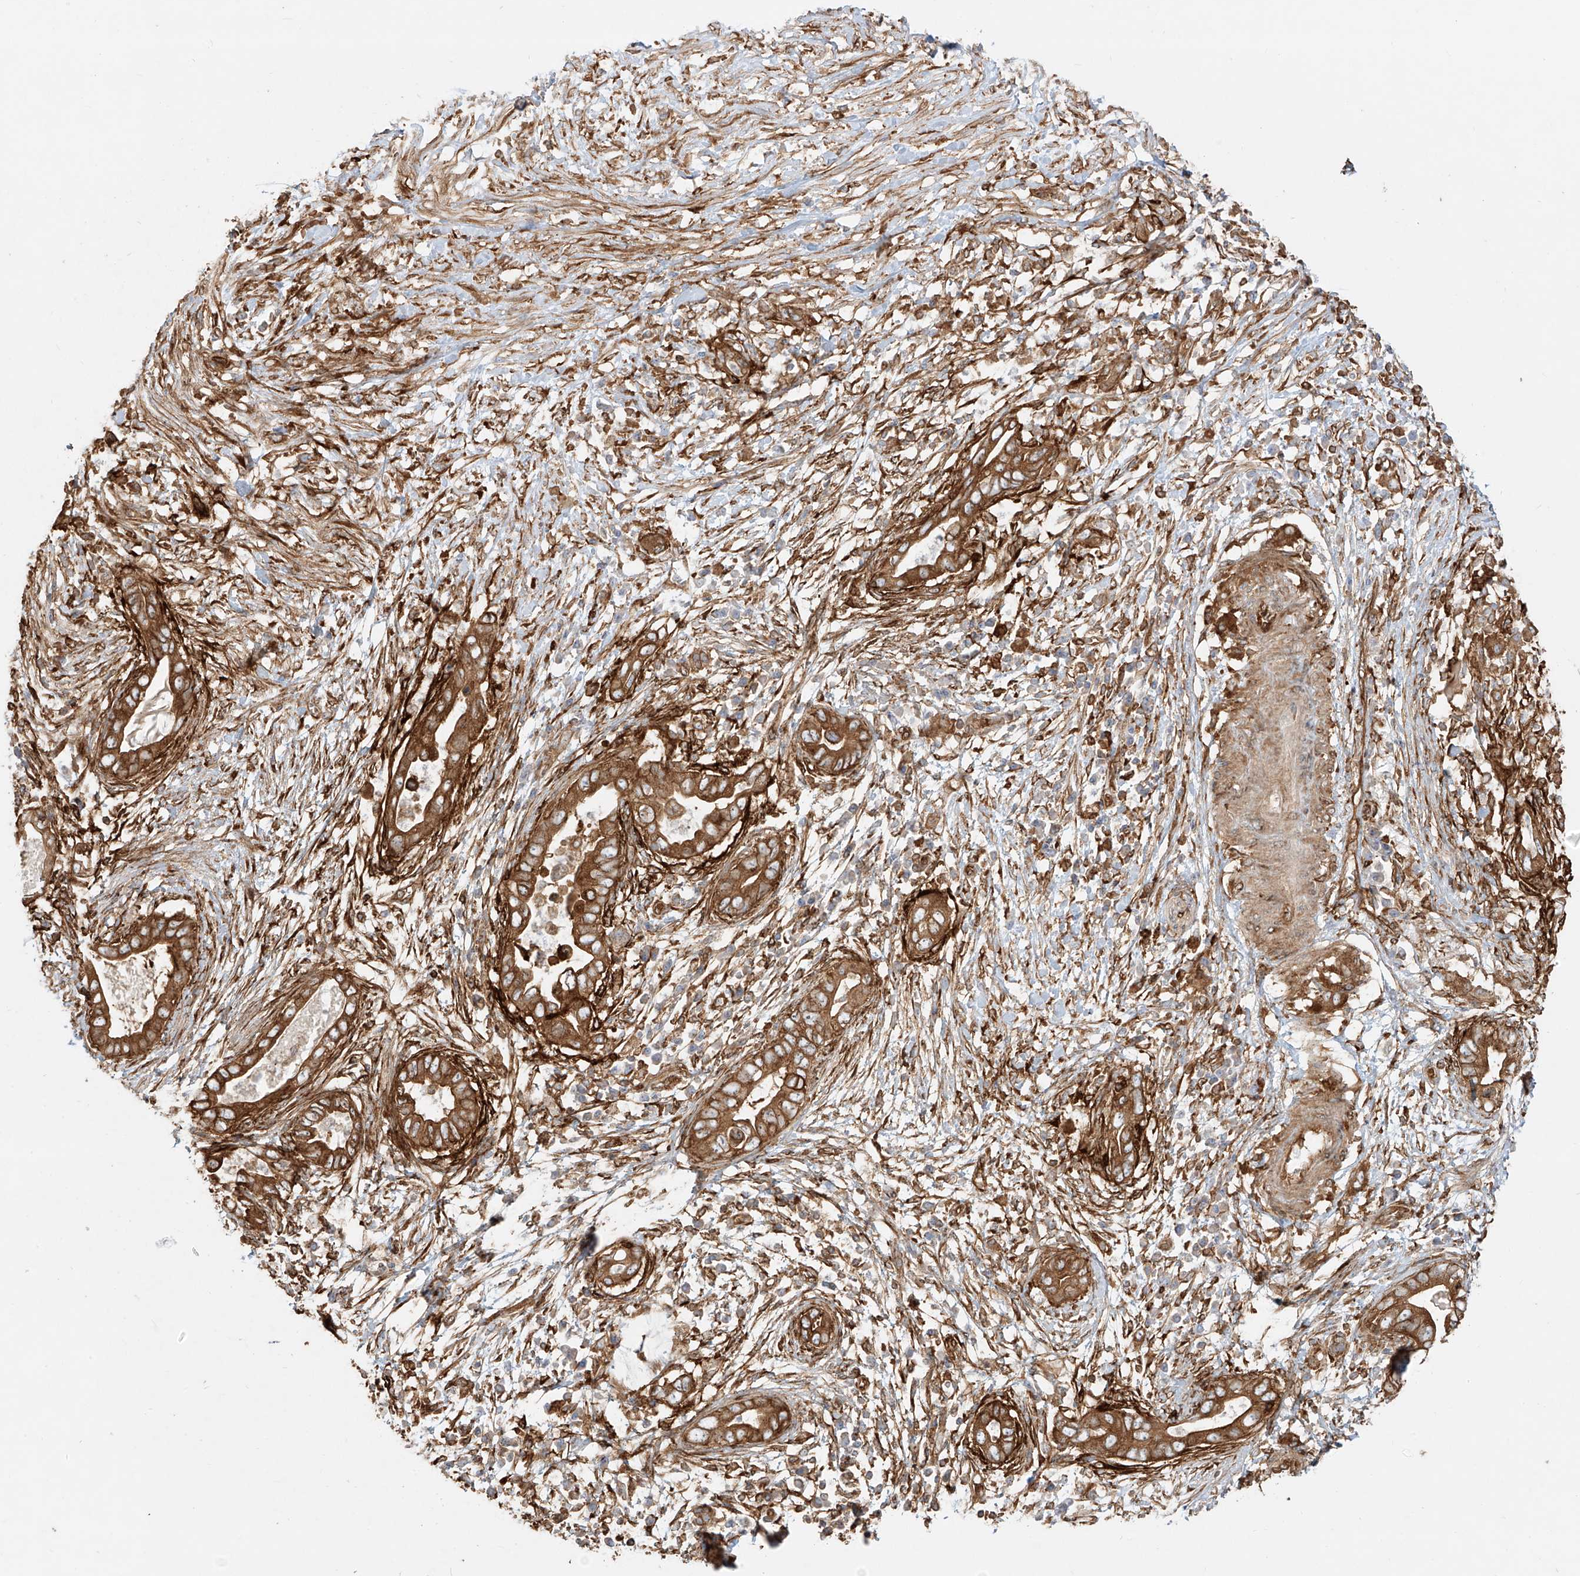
{"staining": {"intensity": "strong", "quantity": ">75%", "location": "cytoplasmic/membranous"}, "tissue": "pancreatic cancer", "cell_type": "Tumor cells", "image_type": "cancer", "snomed": [{"axis": "morphology", "description": "Adenocarcinoma, NOS"}, {"axis": "topography", "description": "Pancreas"}], "caption": "DAB immunohistochemical staining of human adenocarcinoma (pancreatic) displays strong cytoplasmic/membranous protein staining in approximately >75% of tumor cells. (IHC, brightfield microscopy, high magnification).", "gene": "SNX9", "patient": {"sex": "male", "age": 75}}